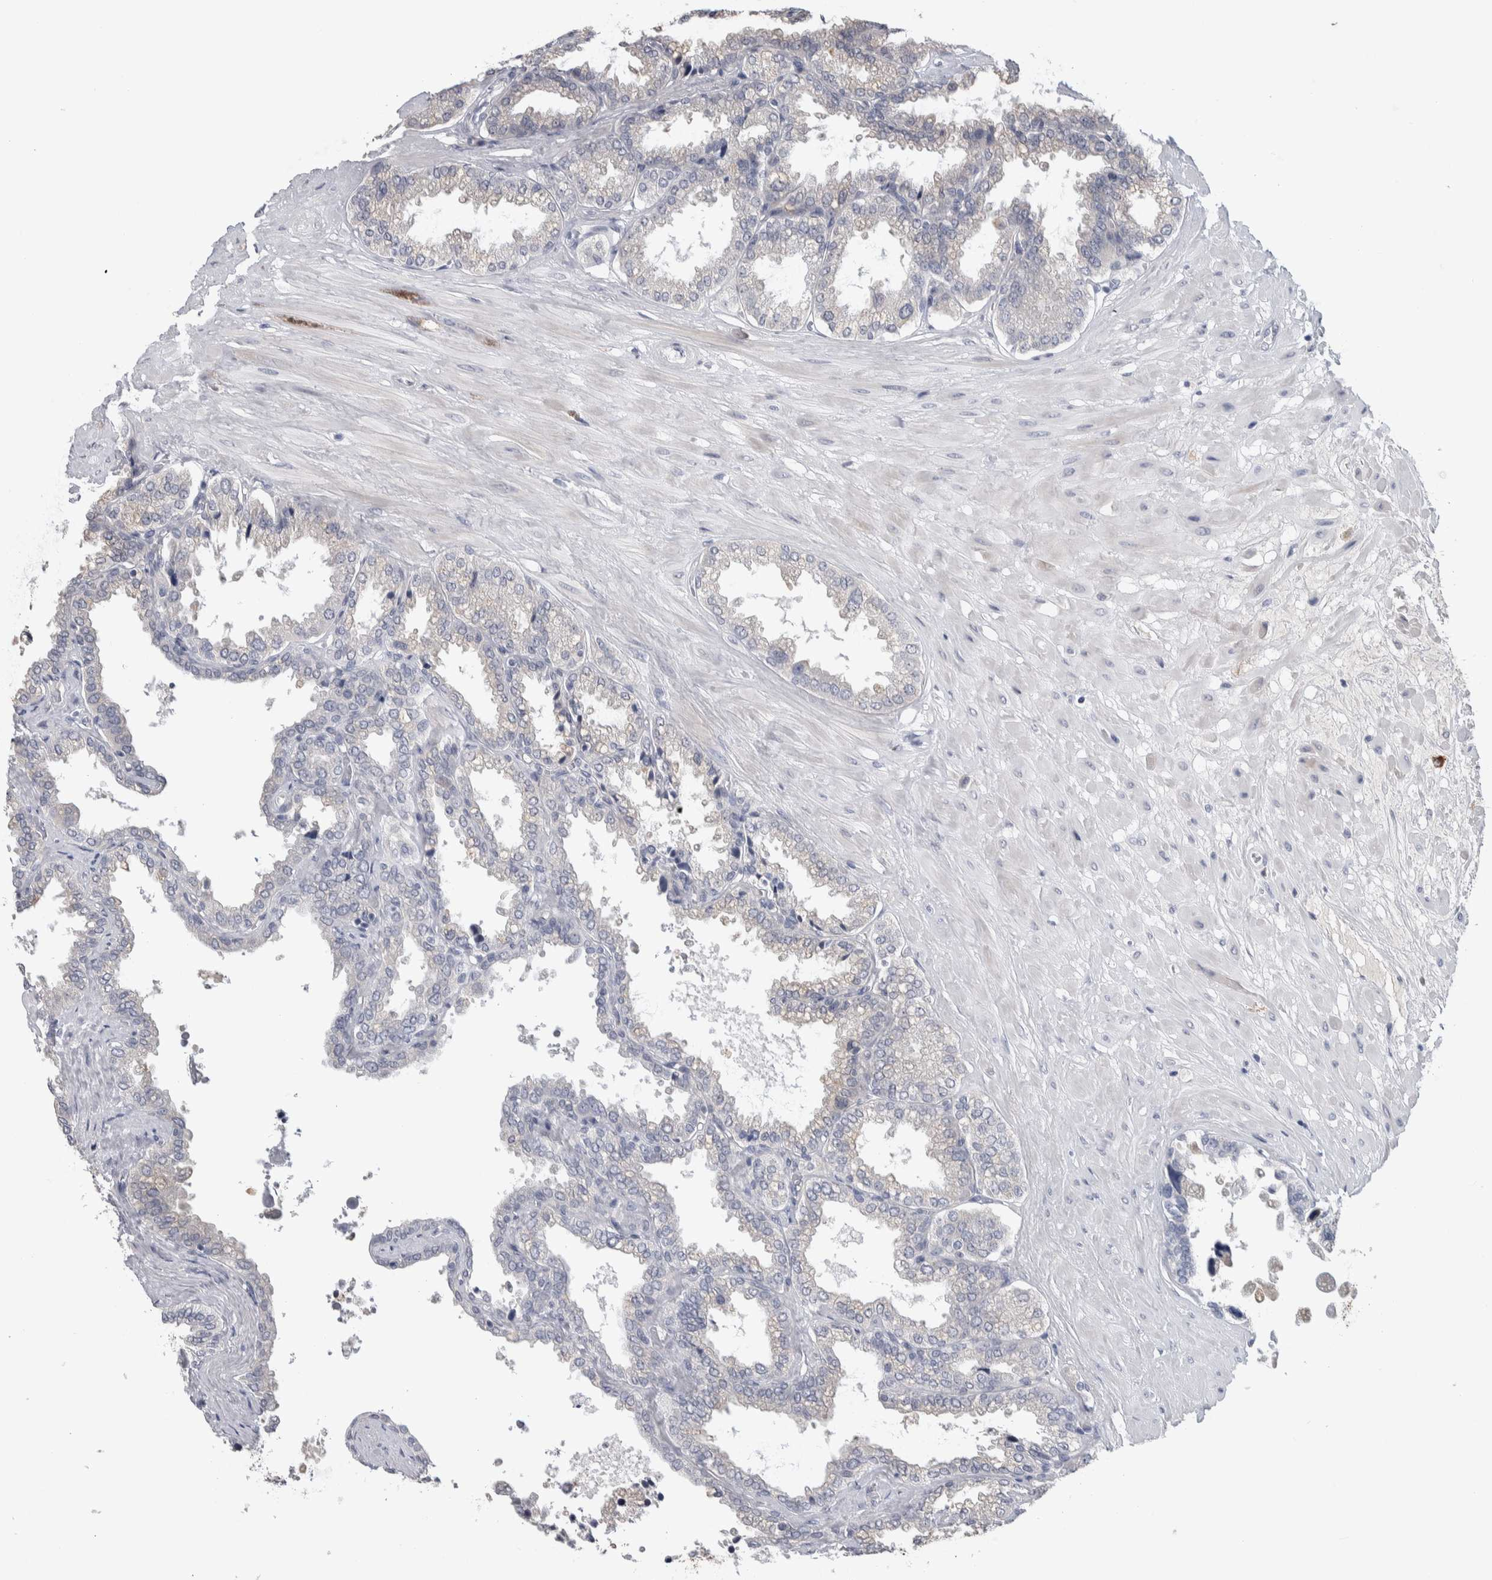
{"staining": {"intensity": "negative", "quantity": "none", "location": "none"}, "tissue": "seminal vesicle", "cell_type": "Glandular cells", "image_type": "normal", "snomed": [{"axis": "morphology", "description": "Normal tissue, NOS"}, {"axis": "topography", "description": "Seminal veicle"}], "caption": "The histopathology image shows no staining of glandular cells in unremarkable seminal vesicle.", "gene": "TMEM102", "patient": {"sex": "male", "age": 46}}